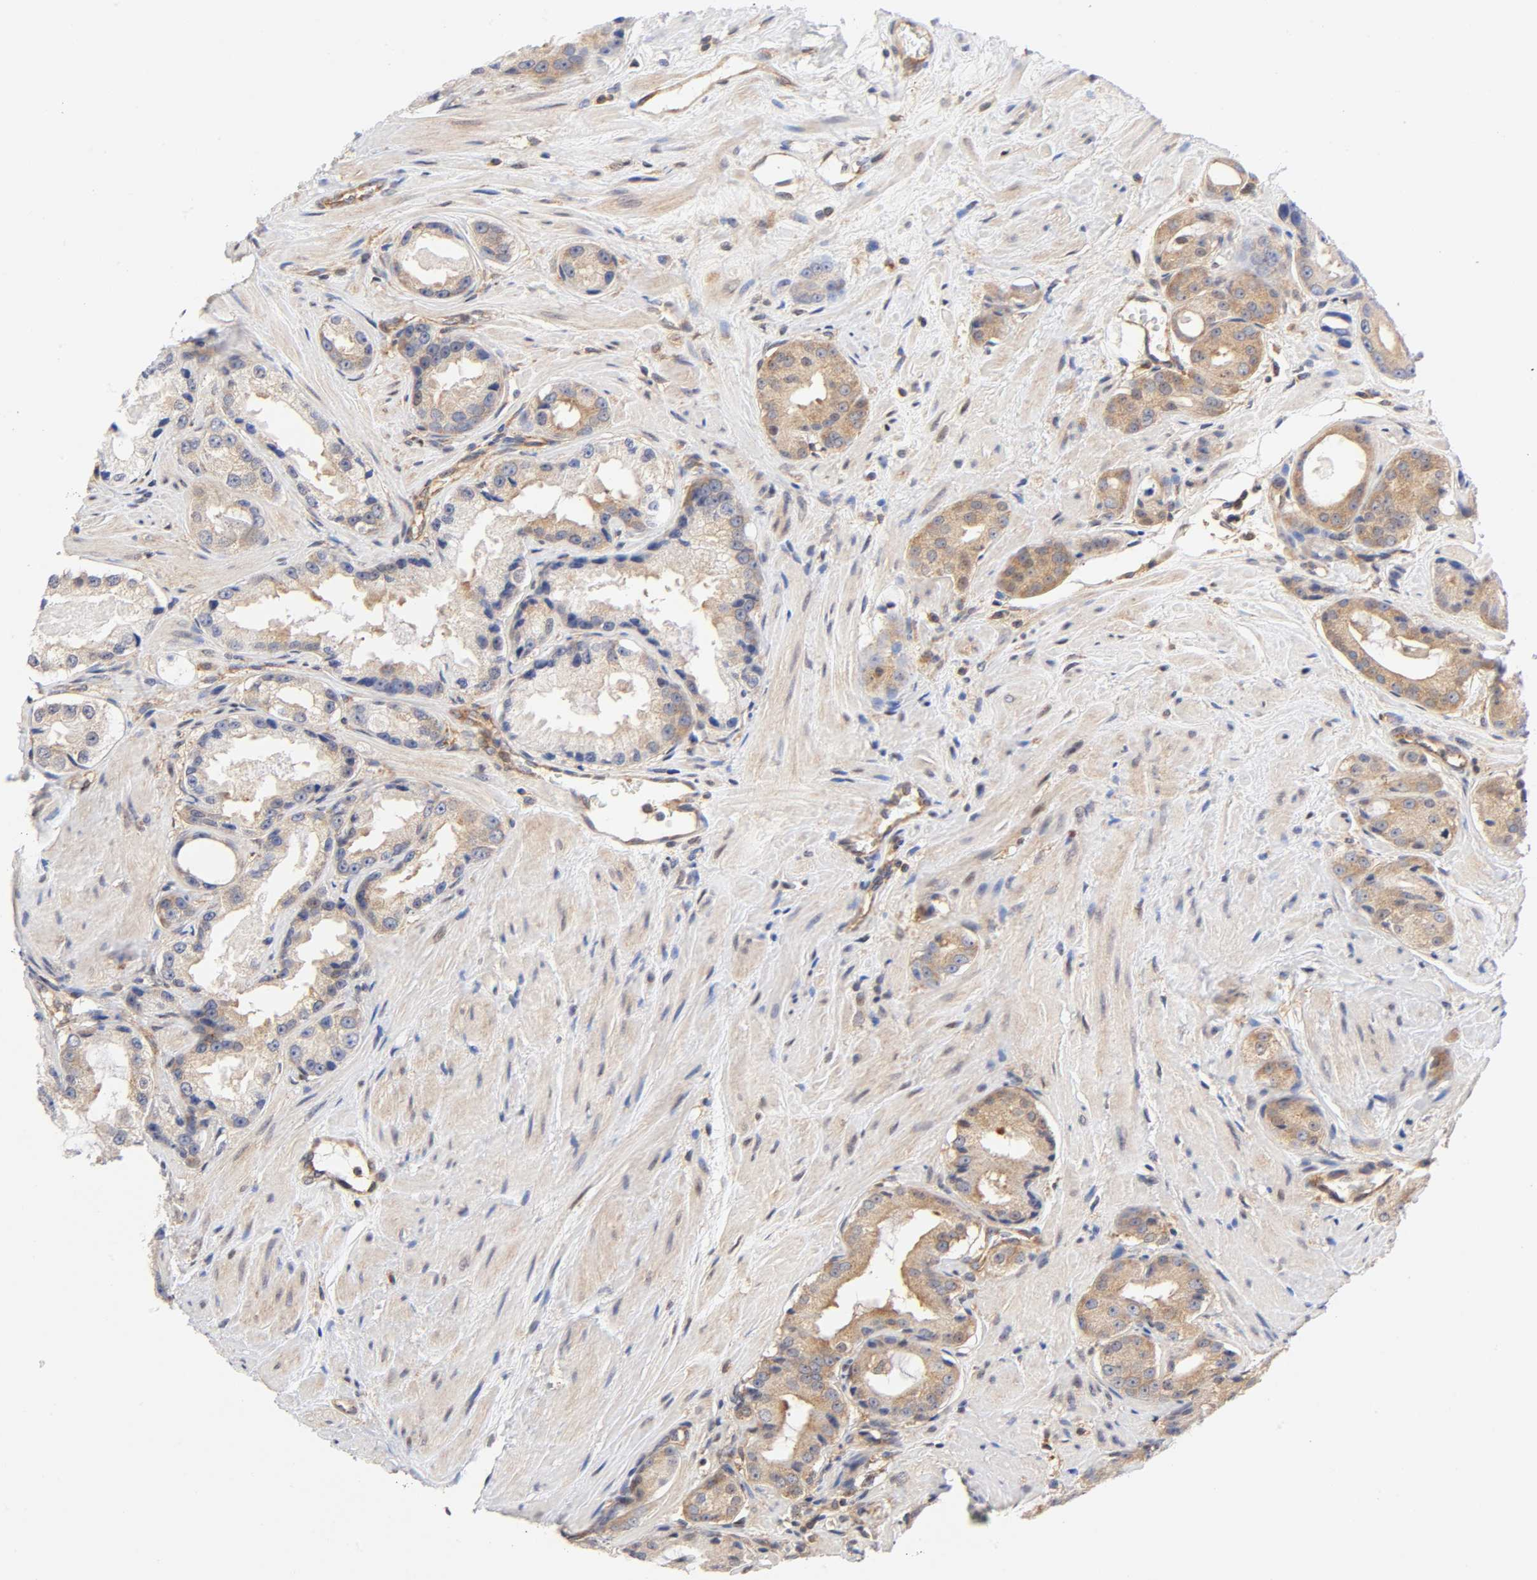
{"staining": {"intensity": "weak", "quantity": "25%-75%", "location": "cytoplasmic/membranous"}, "tissue": "prostate cancer", "cell_type": "Tumor cells", "image_type": "cancer", "snomed": [{"axis": "morphology", "description": "Adenocarcinoma, Medium grade"}, {"axis": "topography", "description": "Prostate"}], "caption": "Tumor cells reveal low levels of weak cytoplasmic/membranous positivity in about 25%-75% of cells in prostate adenocarcinoma (medium-grade).", "gene": "PAFAH1B1", "patient": {"sex": "male", "age": 60}}